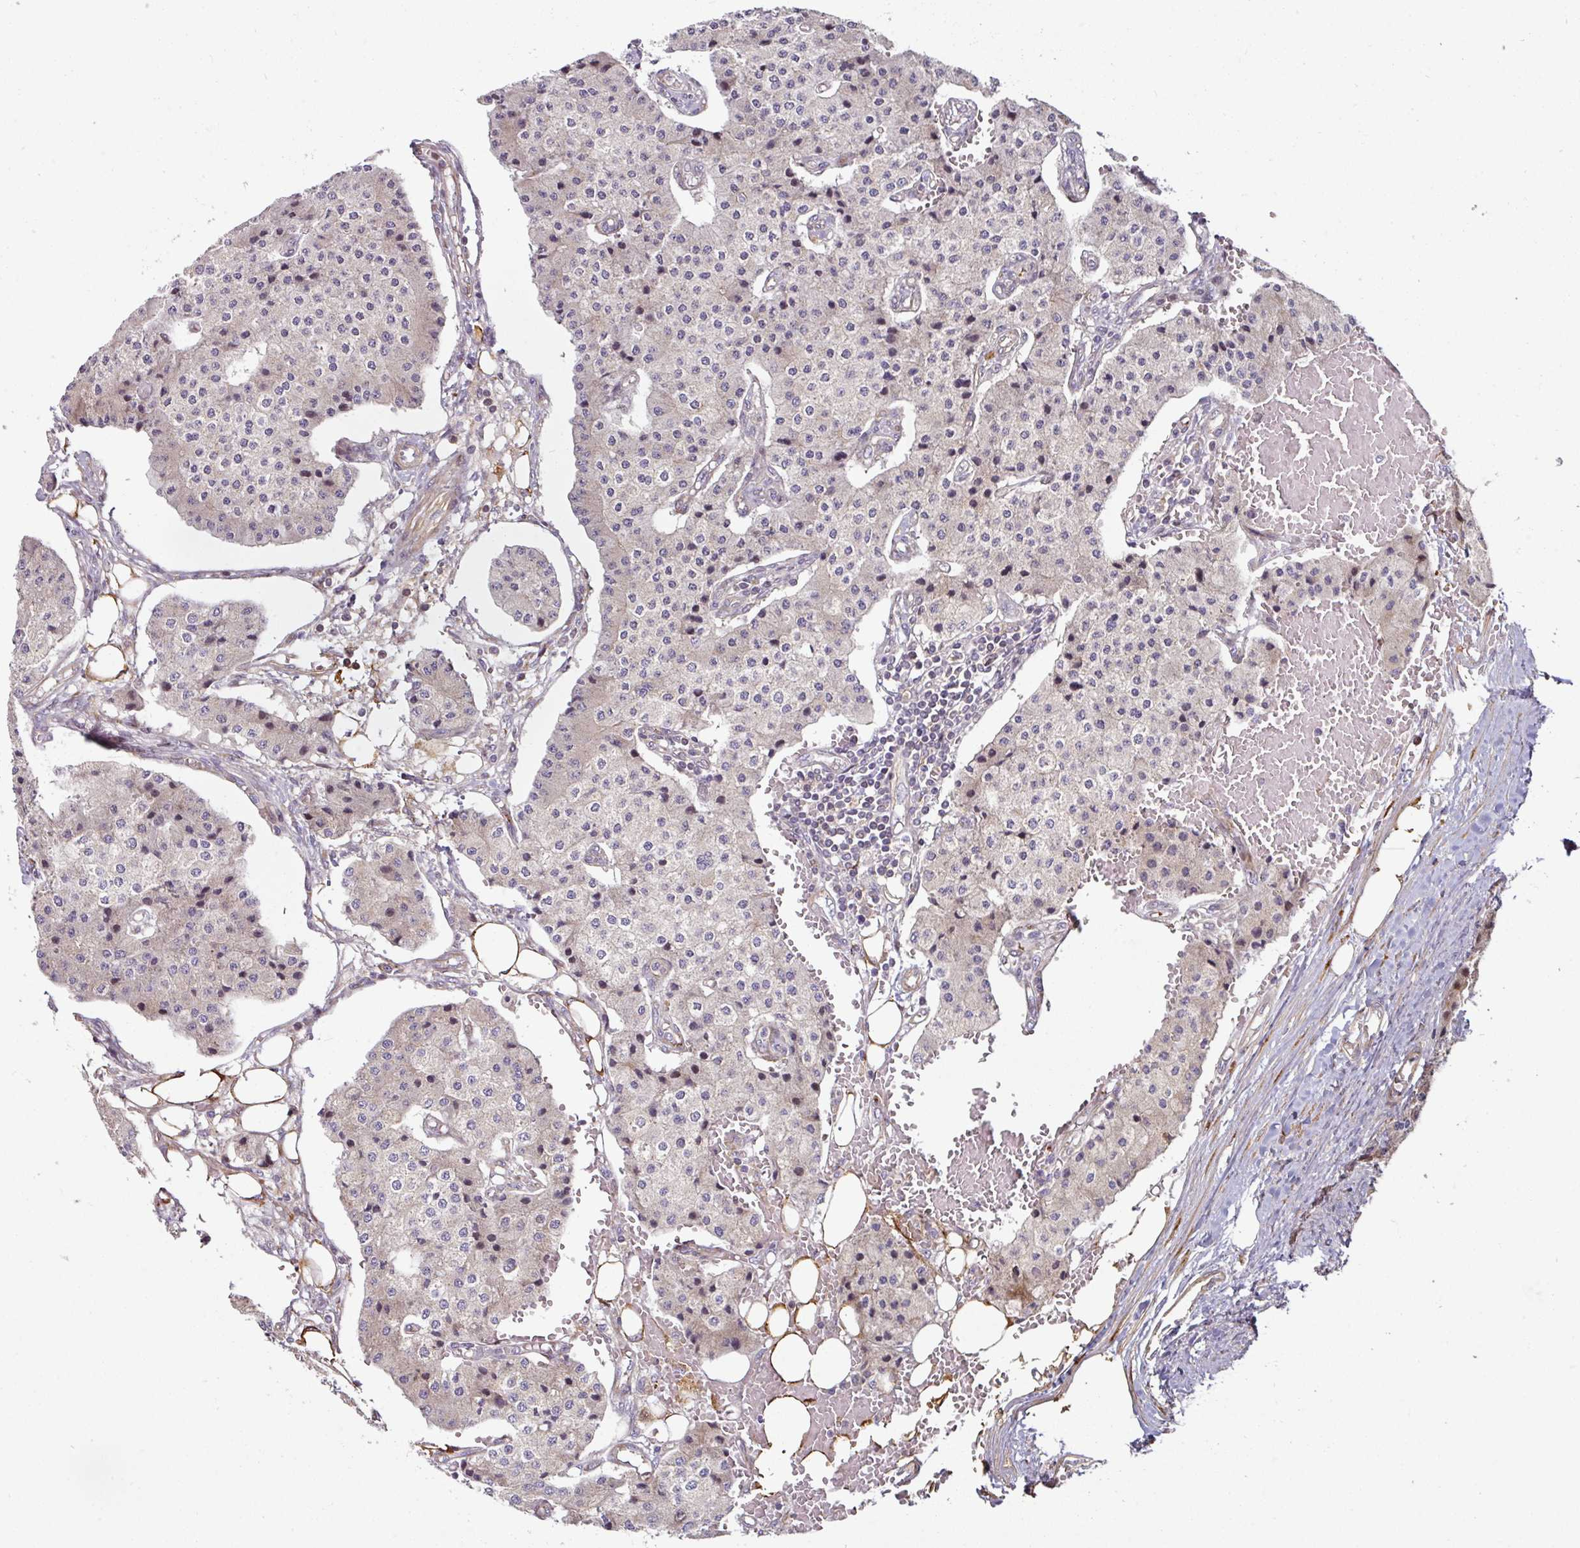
{"staining": {"intensity": "negative", "quantity": "none", "location": "none"}, "tissue": "carcinoid", "cell_type": "Tumor cells", "image_type": "cancer", "snomed": [{"axis": "morphology", "description": "Carcinoid, malignant, NOS"}, {"axis": "topography", "description": "Colon"}], "caption": "Immunohistochemistry (IHC) of human carcinoid (malignant) exhibits no staining in tumor cells. (Brightfield microscopy of DAB (3,3'-diaminobenzidine) IHC at high magnification).", "gene": "CASP2", "patient": {"sex": "female", "age": 52}}